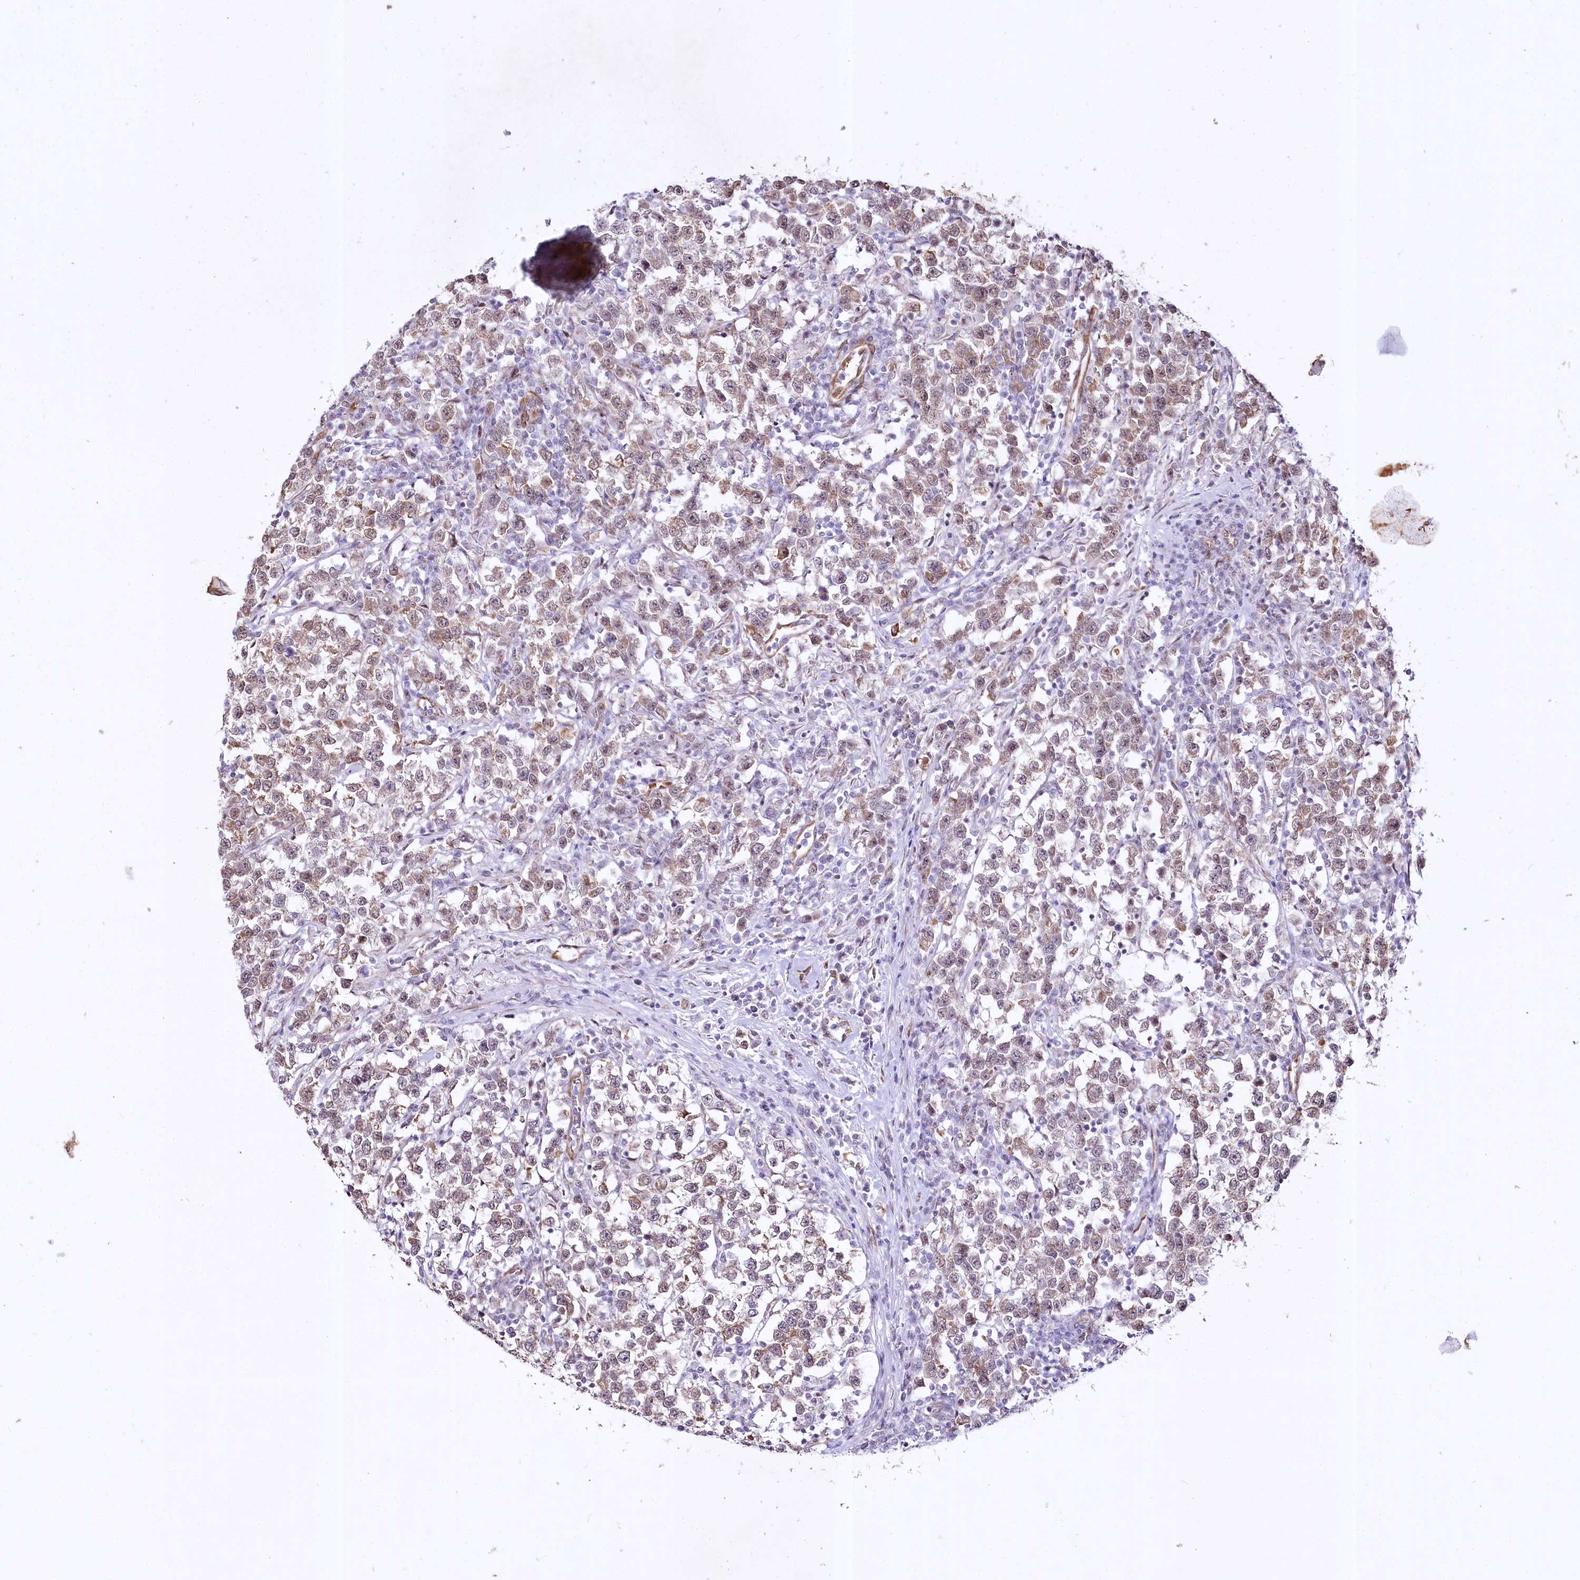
{"staining": {"intensity": "moderate", "quantity": "25%-75%", "location": "cytoplasmic/membranous"}, "tissue": "testis cancer", "cell_type": "Tumor cells", "image_type": "cancer", "snomed": [{"axis": "morphology", "description": "Normal tissue, NOS"}, {"axis": "morphology", "description": "Seminoma, NOS"}, {"axis": "topography", "description": "Testis"}], "caption": "Immunohistochemistry micrograph of neoplastic tissue: human testis cancer (seminoma) stained using immunohistochemistry exhibits medium levels of moderate protein expression localized specifically in the cytoplasmic/membranous of tumor cells, appearing as a cytoplasmic/membranous brown color.", "gene": "YBX3", "patient": {"sex": "male", "age": 43}}